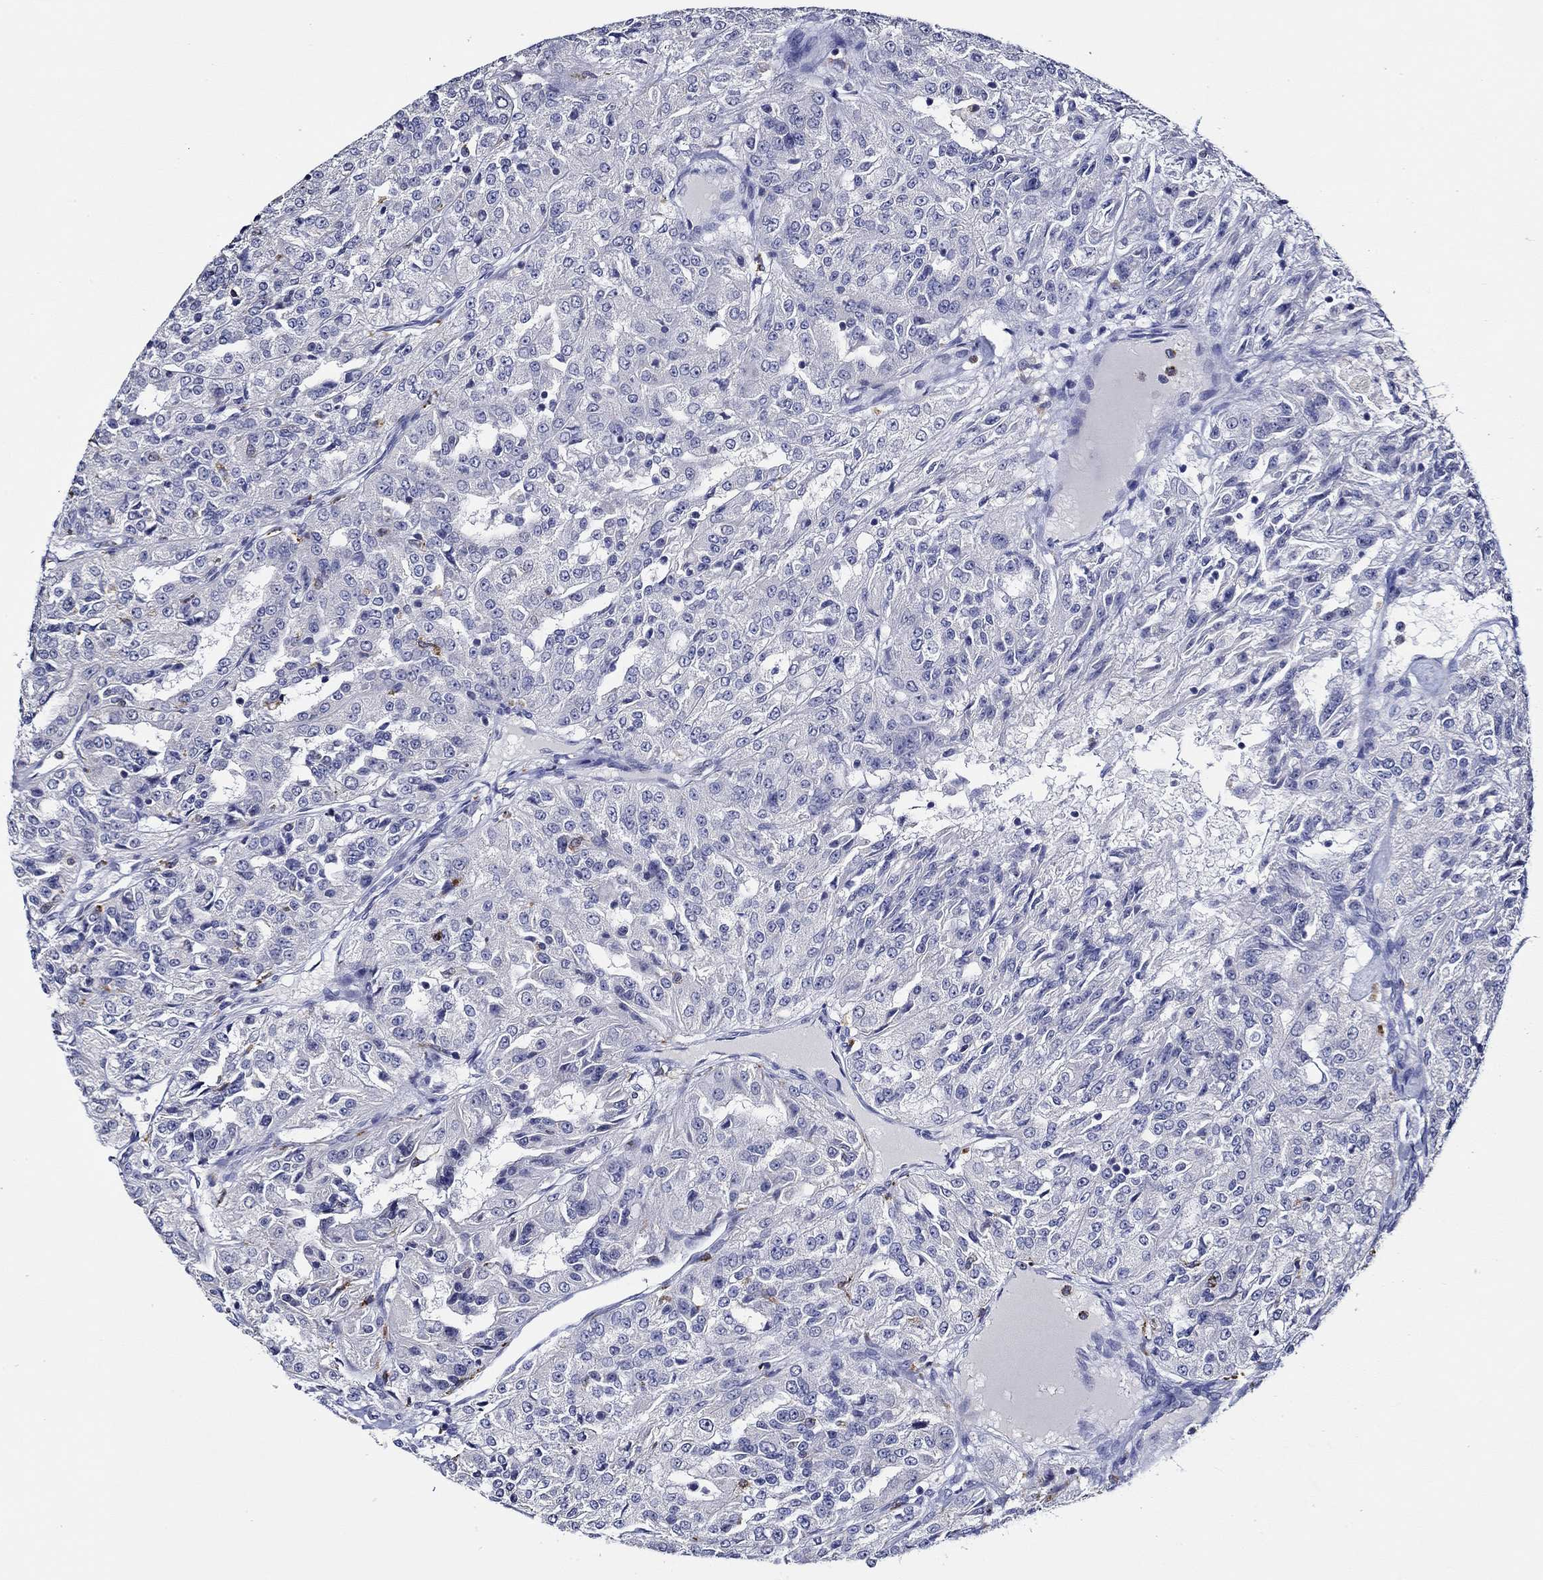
{"staining": {"intensity": "weak", "quantity": "<25%", "location": "cytoplasmic/membranous"}, "tissue": "renal cancer", "cell_type": "Tumor cells", "image_type": "cancer", "snomed": [{"axis": "morphology", "description": "Adenocarcinoma, NOS"}, {"axis": "topography", "description": "Kidney"}], "caption": "A photomicrograph of renal cancer stained for a protein reveals no brown staining in tumor cells.", "gene": "GATA2", "patient": {"sex": "female", "age": 63}}